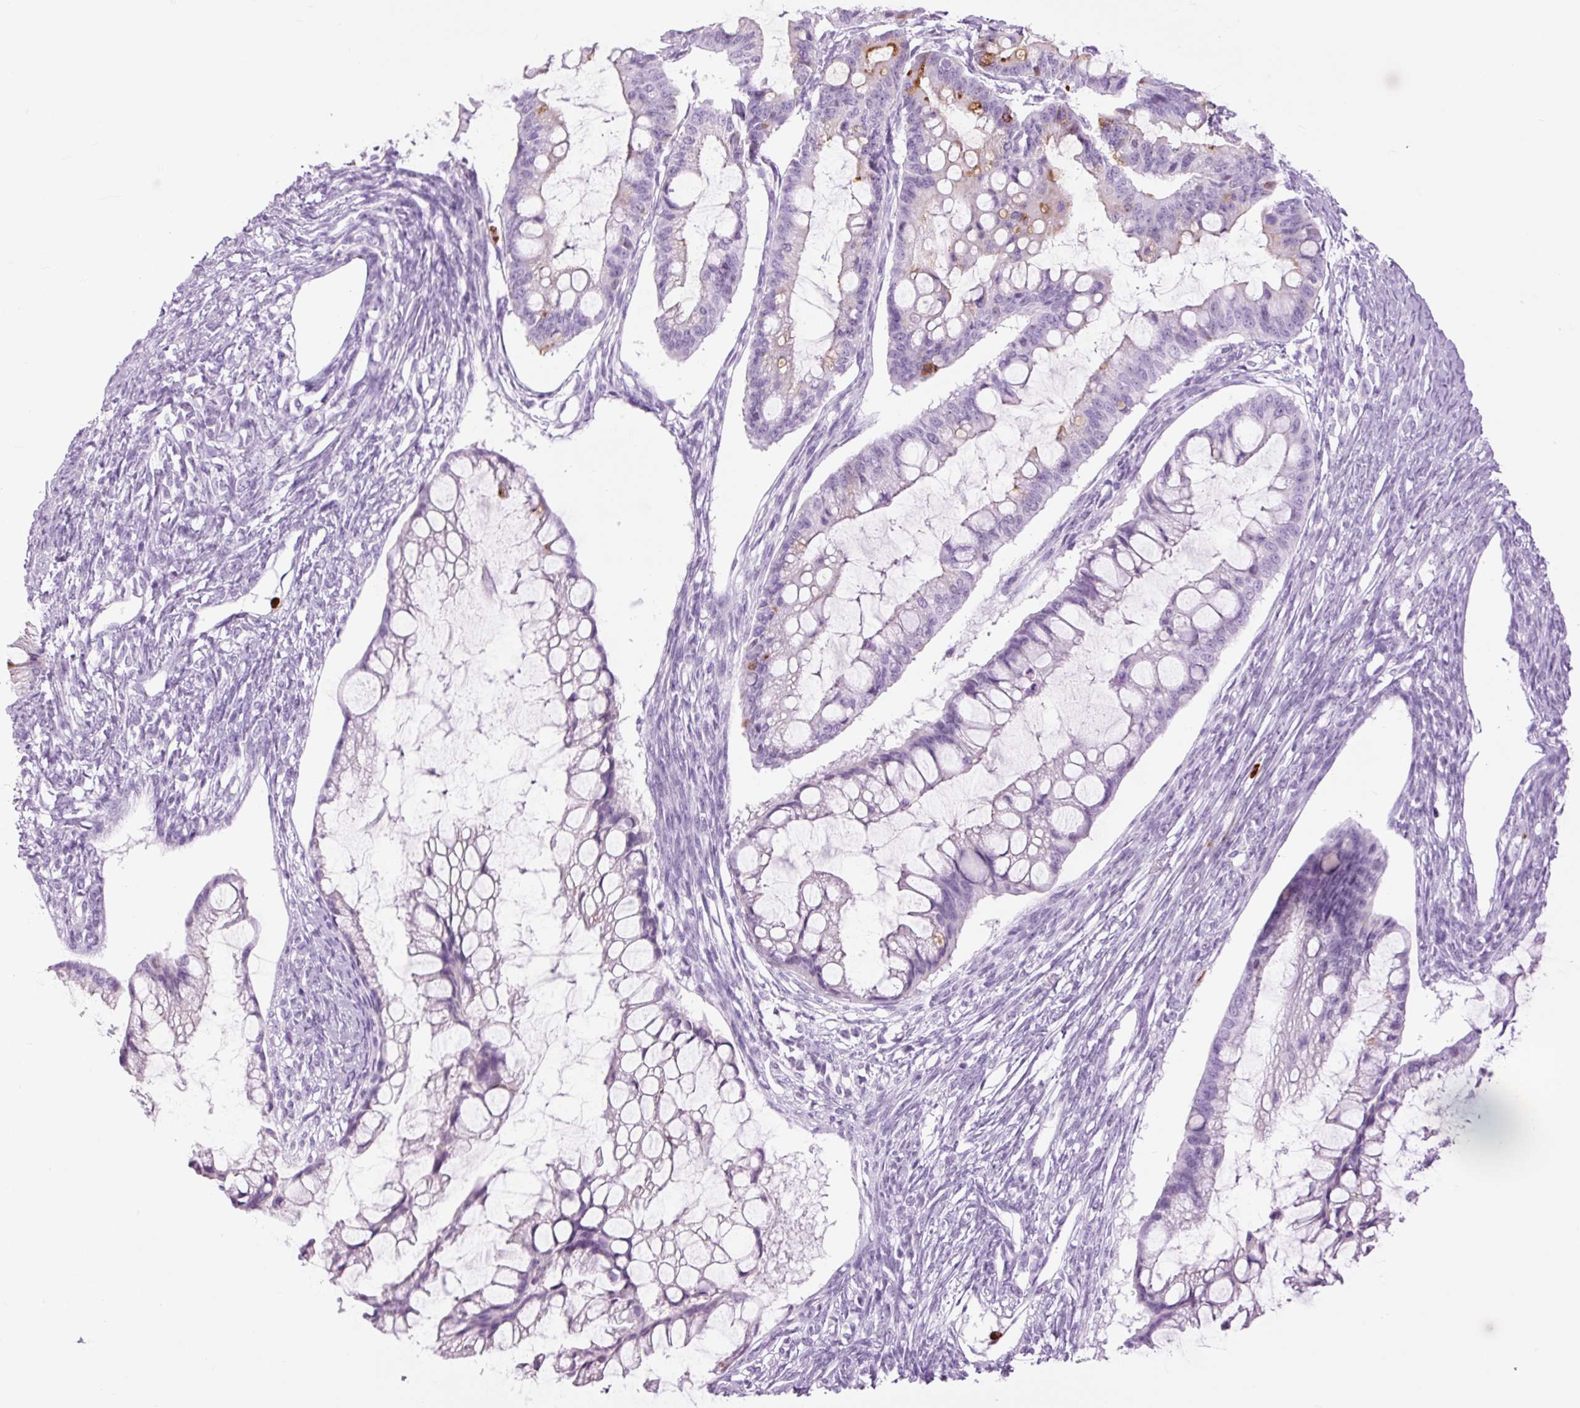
{"staining": {"intensity": "negative", "quantity": "none", "location": "none"}, "tissue": "ovarian cancer", "cell_type": "Tumor cells", "image_type": "cancer", "snomed": [{"axis": "morphology", "description": "Cystadenocarcinoma, mucinous, NOS"}, {"axis": "topography", "description": "Ovary"}], "caption": "The photomicrograph reveals no staining of tumor cells in mucinous cystadenocarcinoma (ovarian).", "gene": "LYZ", "patient": {"sex": "female", "age": 73}}